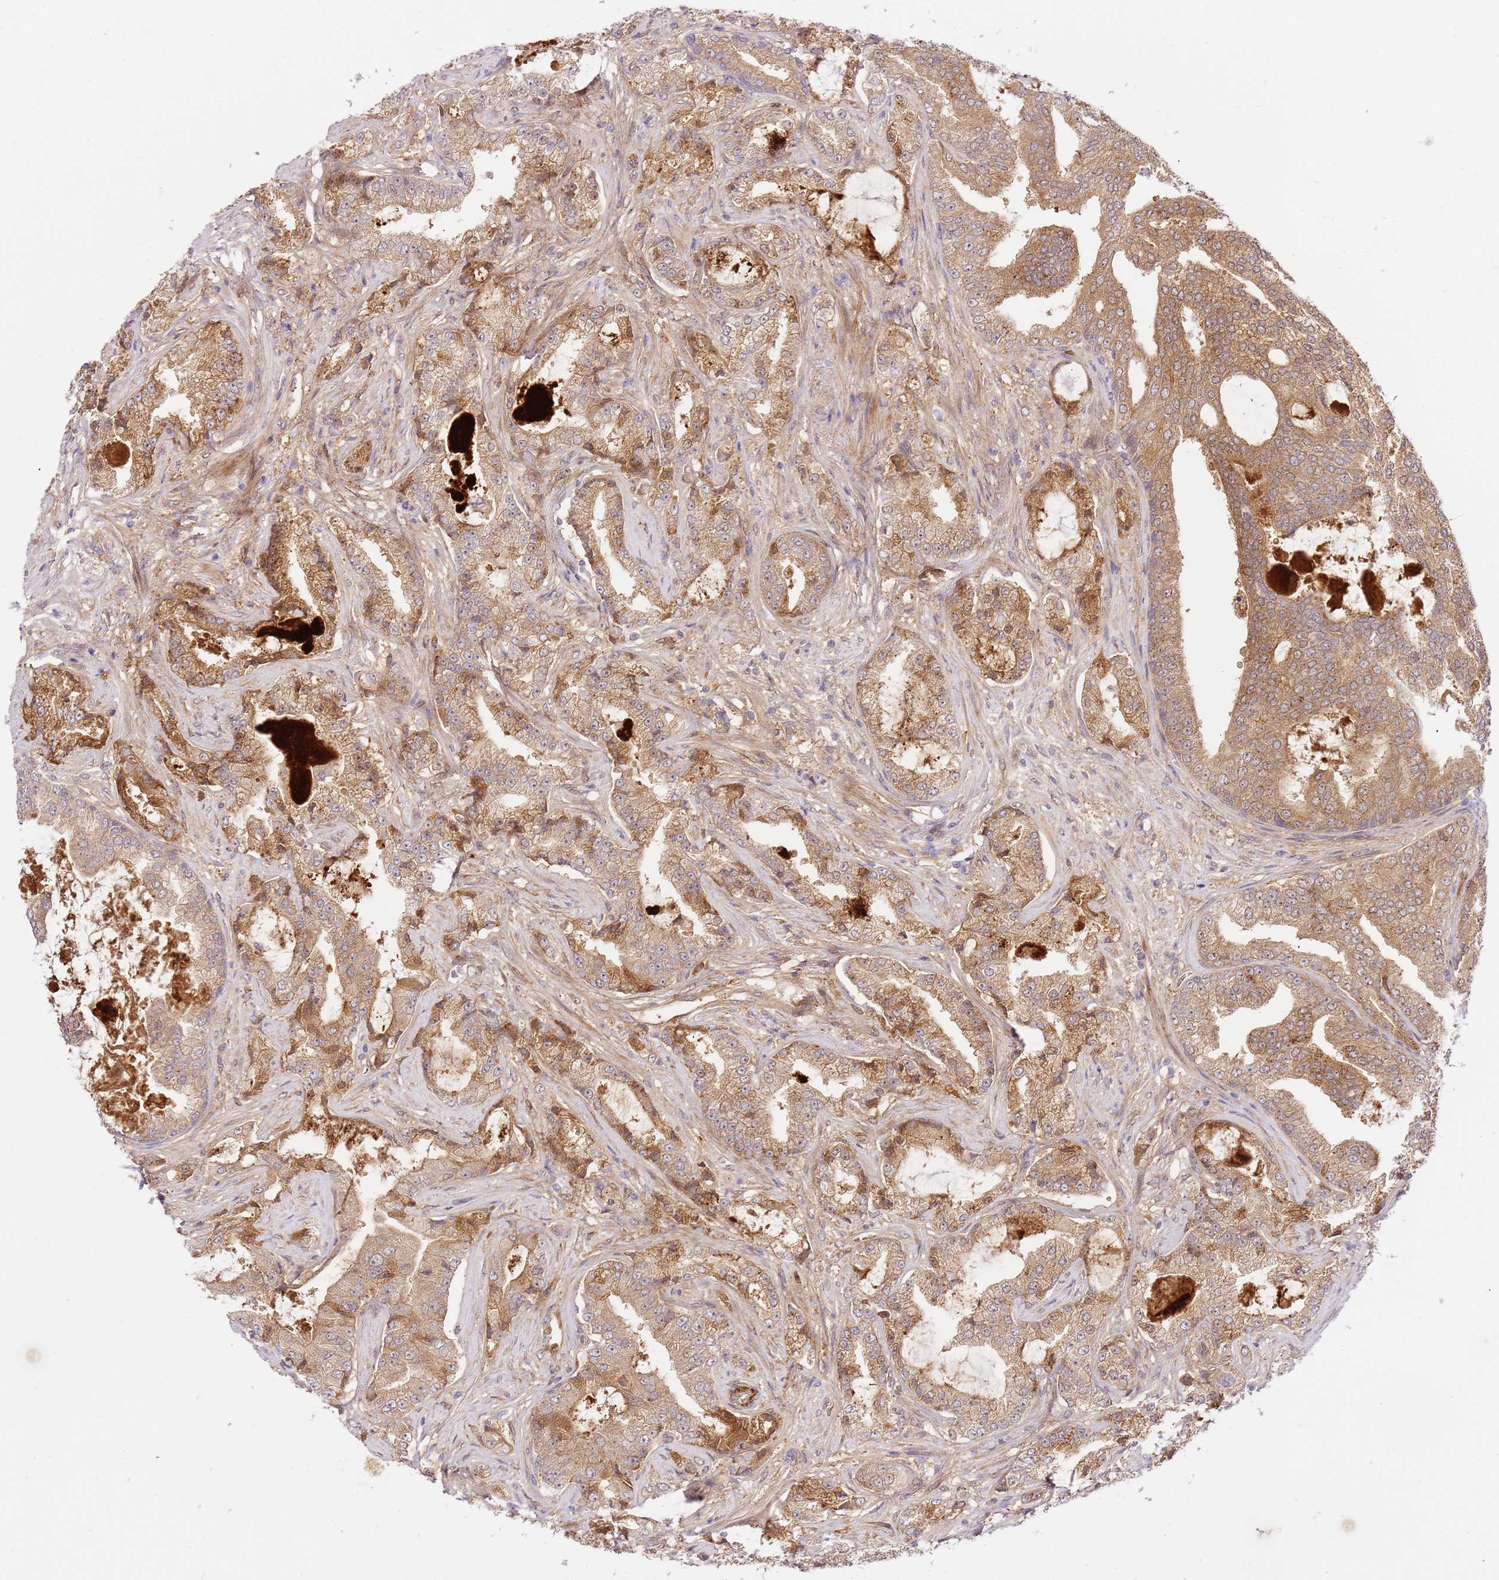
{"staining": {"intensity": "moderate", "quantity": ">75%", "location": "cytoplasmic/membranous"}, "tissue": "prostate cancer", "cell_type": "Tumor cells", "image_type": "cancer", "snomed": [{"axis": "morphology", "description": "Adenocarcinoma, High grade"}, {"axis": "topography", "description": "Prostate"}], "caption": "Immunohistochemical staining of prostate cancer (high-grade adenocarcinoma) exhibits moderate cytoplasmic/membranous protein staining in approximately >75% of tumor cells.", "gene": "C8G", "patient": {"sex": "male", "age": 68}}